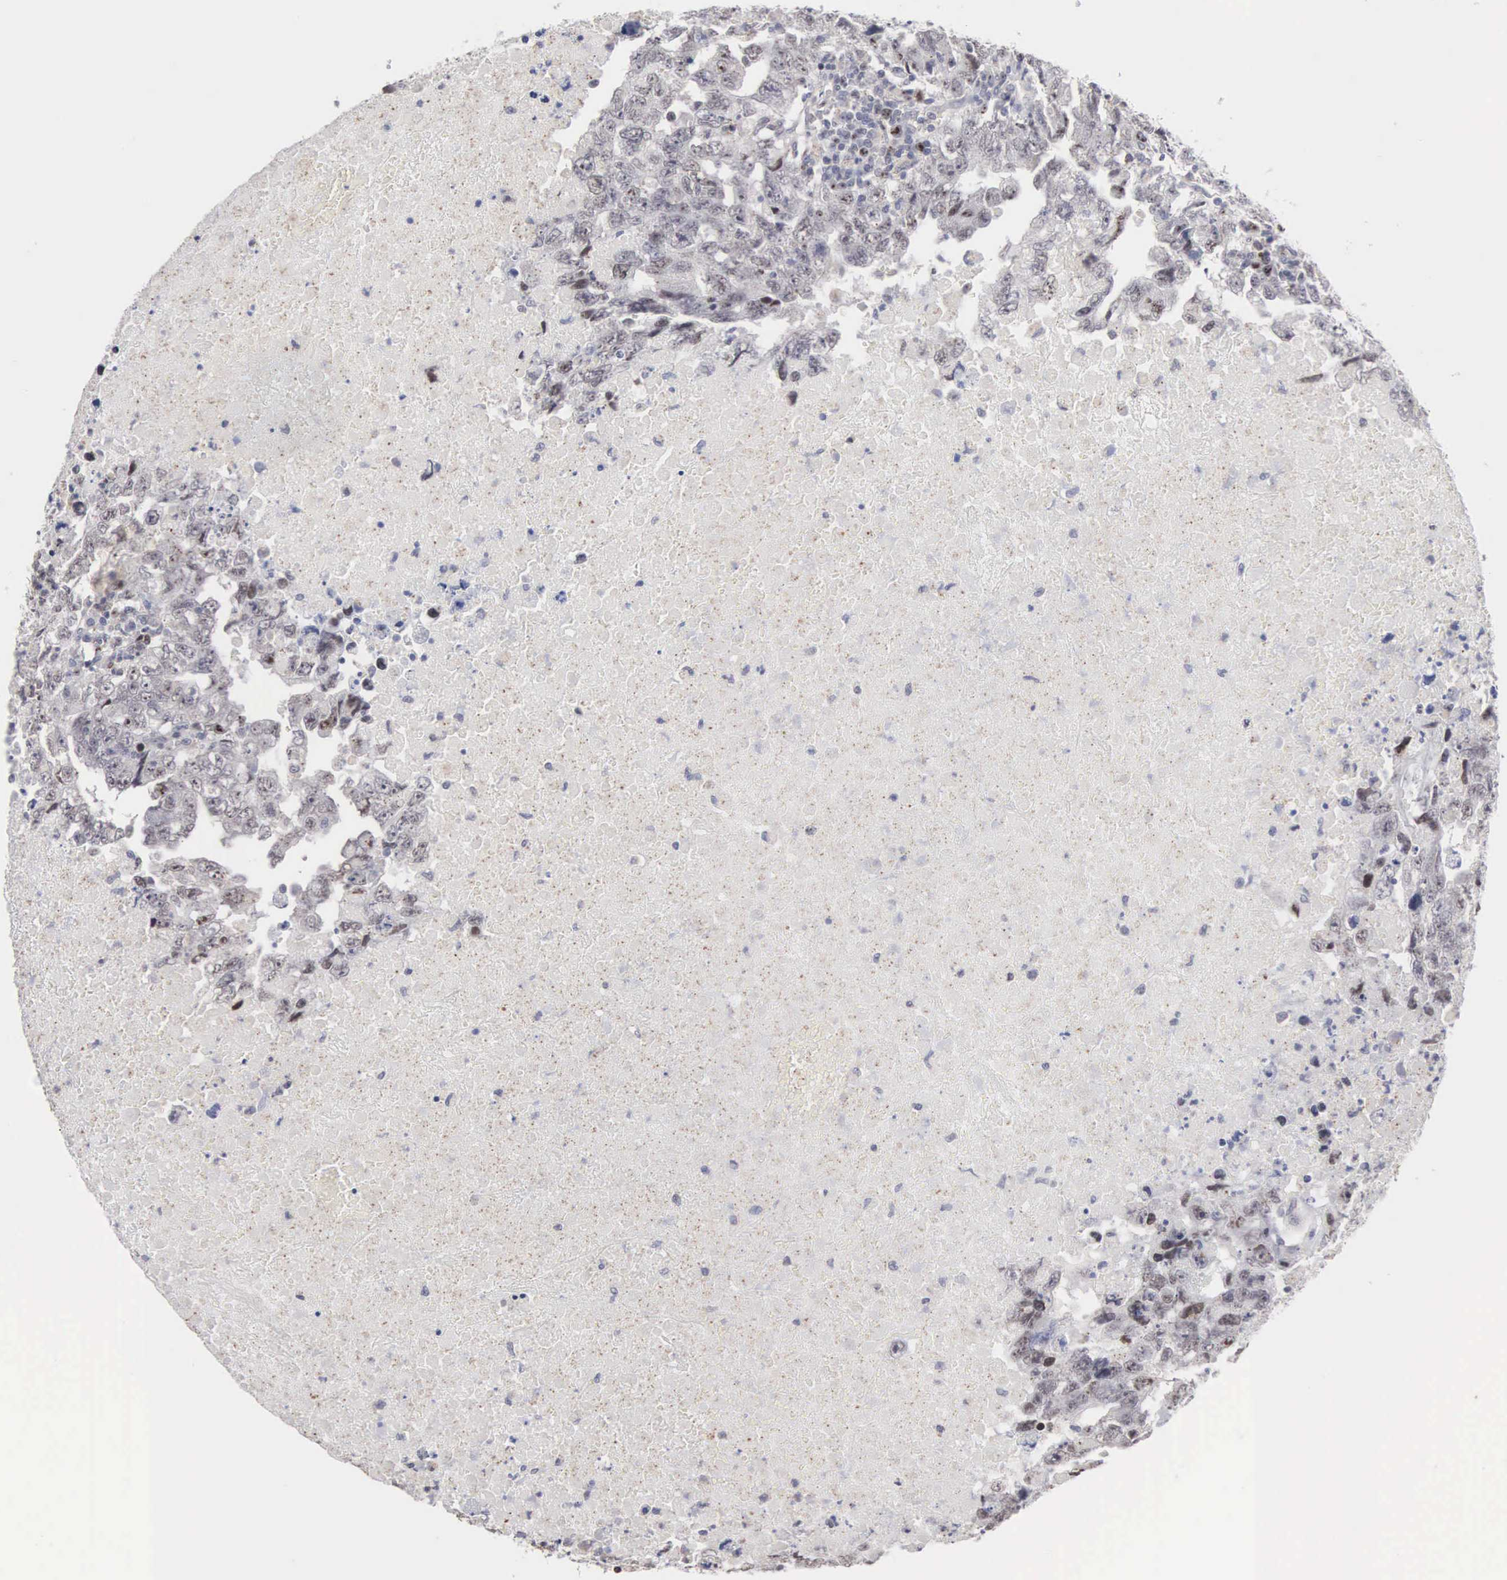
{"staining": {"intensity": "negative", "quantity": "none", "location": "none"}, "tissue": "testis cancer", "cell_type": "Tumor cells", "image_type": "cancer", "snomed": [{"axis": "morphology", "description": "Carcinoma, Embryonal, NOS"}, {"axis": "topography", "description": "Testis"}], "caption": "This is a photomicrograph of immunohistochemistry staining of embryonal carcinoma (testis), which shows no positivity in tumor cells.", "gene": "KDM6A", "patient": {"sex": "male", "age": 36}}